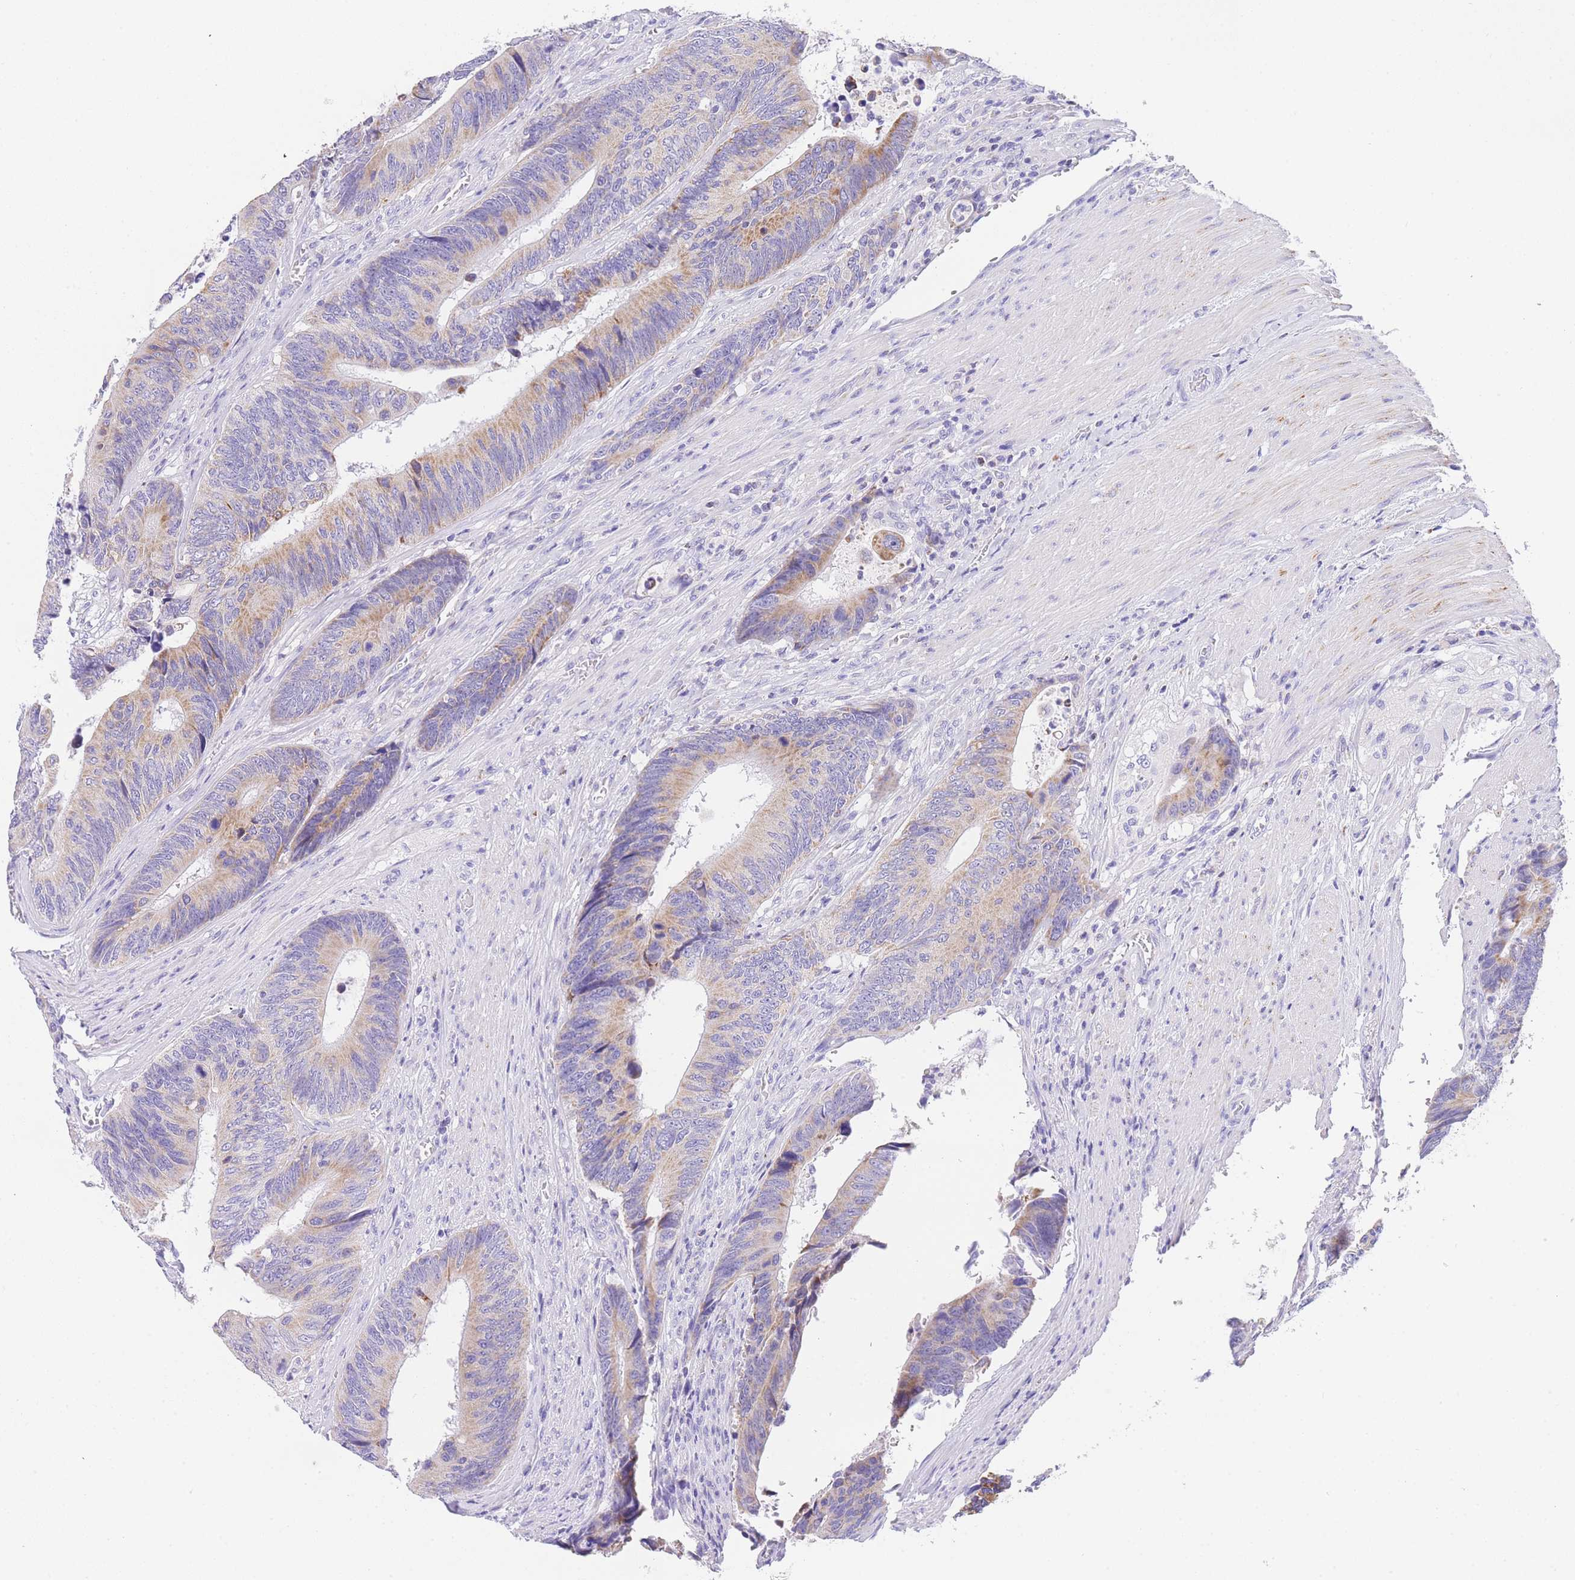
{"staining": {"intensity": "weak", "quantity": "25%-75%", "location": "cytoplasmic/membranous"}, "tissue": "colorectal cancer", "cell_type": "Tumor cells", "image_type": "cancer", "snomed": [{"axis": "morphology", "description": "Adenocarcinoma, NOS"}, {"axis": "topography", "description": "Colon"}], "caption": "DAB immunohistochemical staining of colorectal adenocarcinoma exhibits weak cytoplasmic/membranous protein staining in approximately 25%-75% of tumor cells.", "gene": "NKD2", "patient": {"sex": "male", "age": 87}}